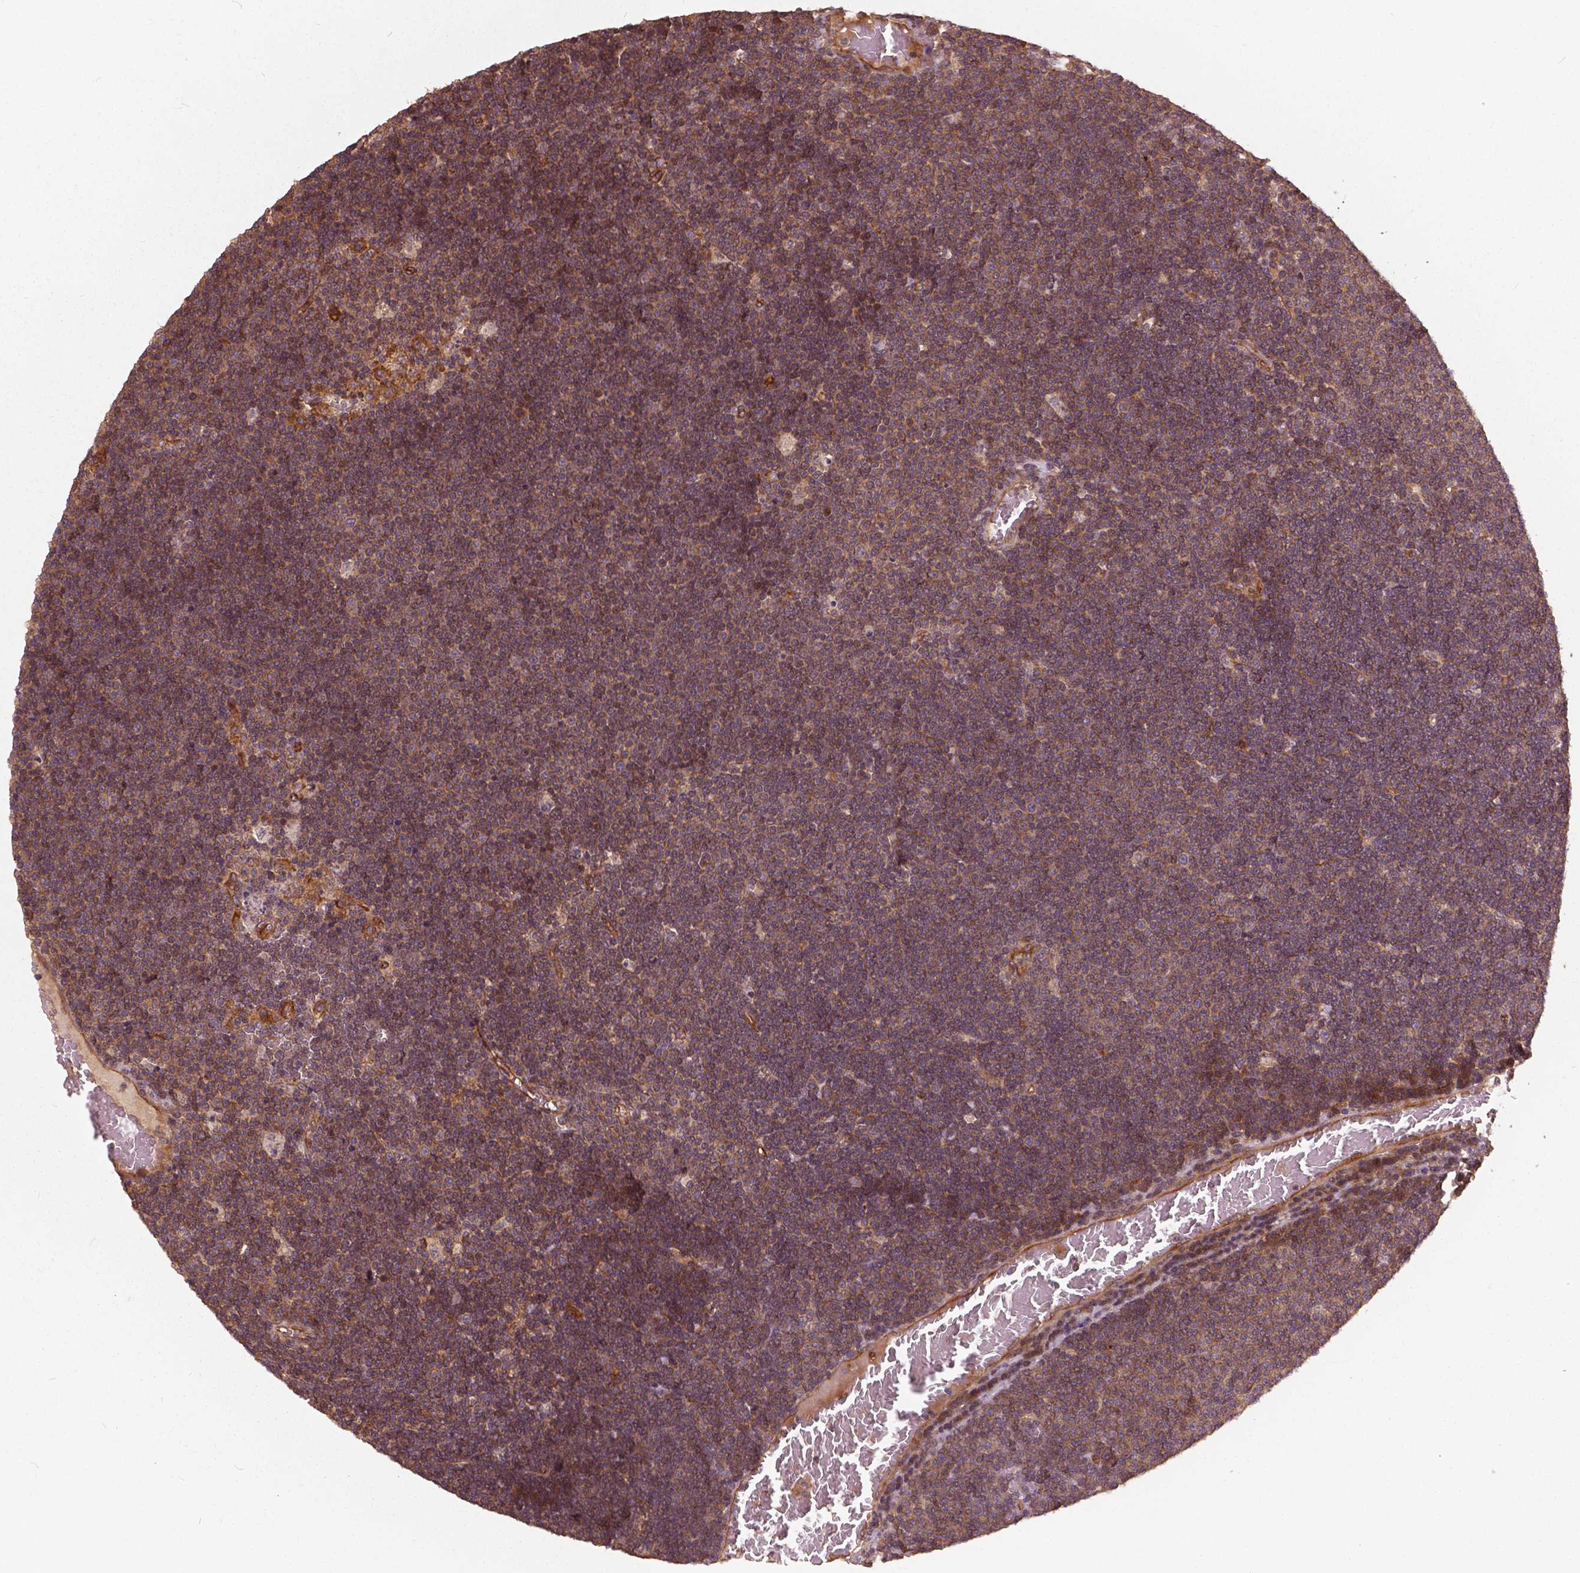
{"staining": {"intensity": "weak", "quantity": "25%-75%", "location": "cytoplasmic/membranous"}, "tissue": "lymphoma", "cell_type": "Tumor cells", "image_type": "cancer", "snomed": [{"axis": "morphology", "description": "Malignant lymphoma, non-Hodgkin's type, Low grade"}, {"axis": "topography", "description": "Brain"}], "caption": "Weak cytoplasmic/membranous expression is identified in approximately 25%-75% of tumor cells in lymphoma. (DAB (3,3'-diaminobenzidine) IHC, brown staining for protein, blue staining for nuclei).", "gene": "UBXN2A", "patient": {"sex": "female", "age": 66}}